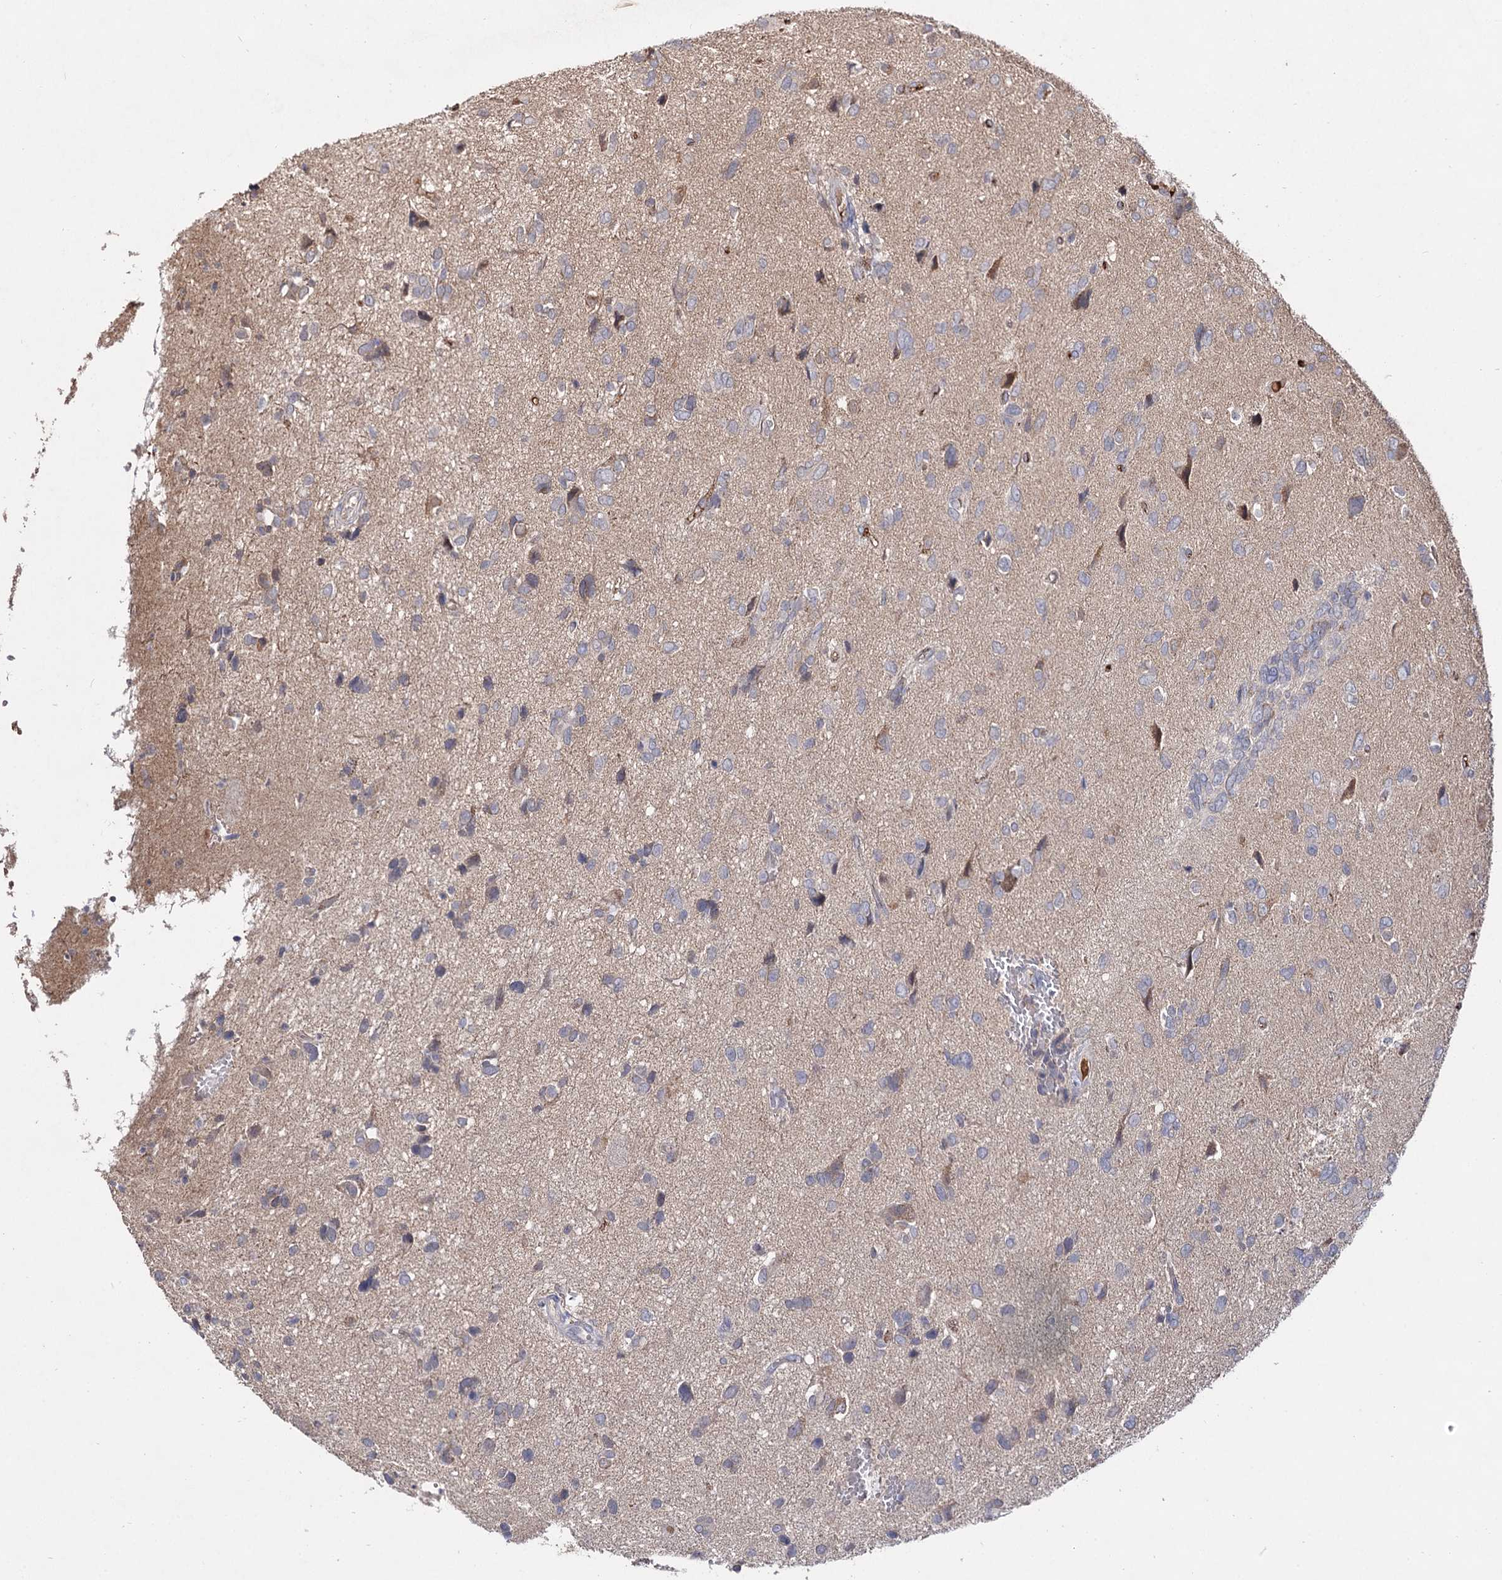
{"staining": {"intensity": "negative", "quantity": "none", "location": "none"}, "tissue": "glioma", "cell_type": "Tumor cells", "image_type": "cancer", "snomed": [{"axis": "morphology", "description": "Glioma, malignant, High grade"}, {"axis": "topography", "description": "Brain"}], "caption": "Glioma stained for a protein using immunohistochemistry (IHC) reveals no positivity tumor cells.", "gene": "ARFIP2", "patient": {"sex": "female", "age": 59}}